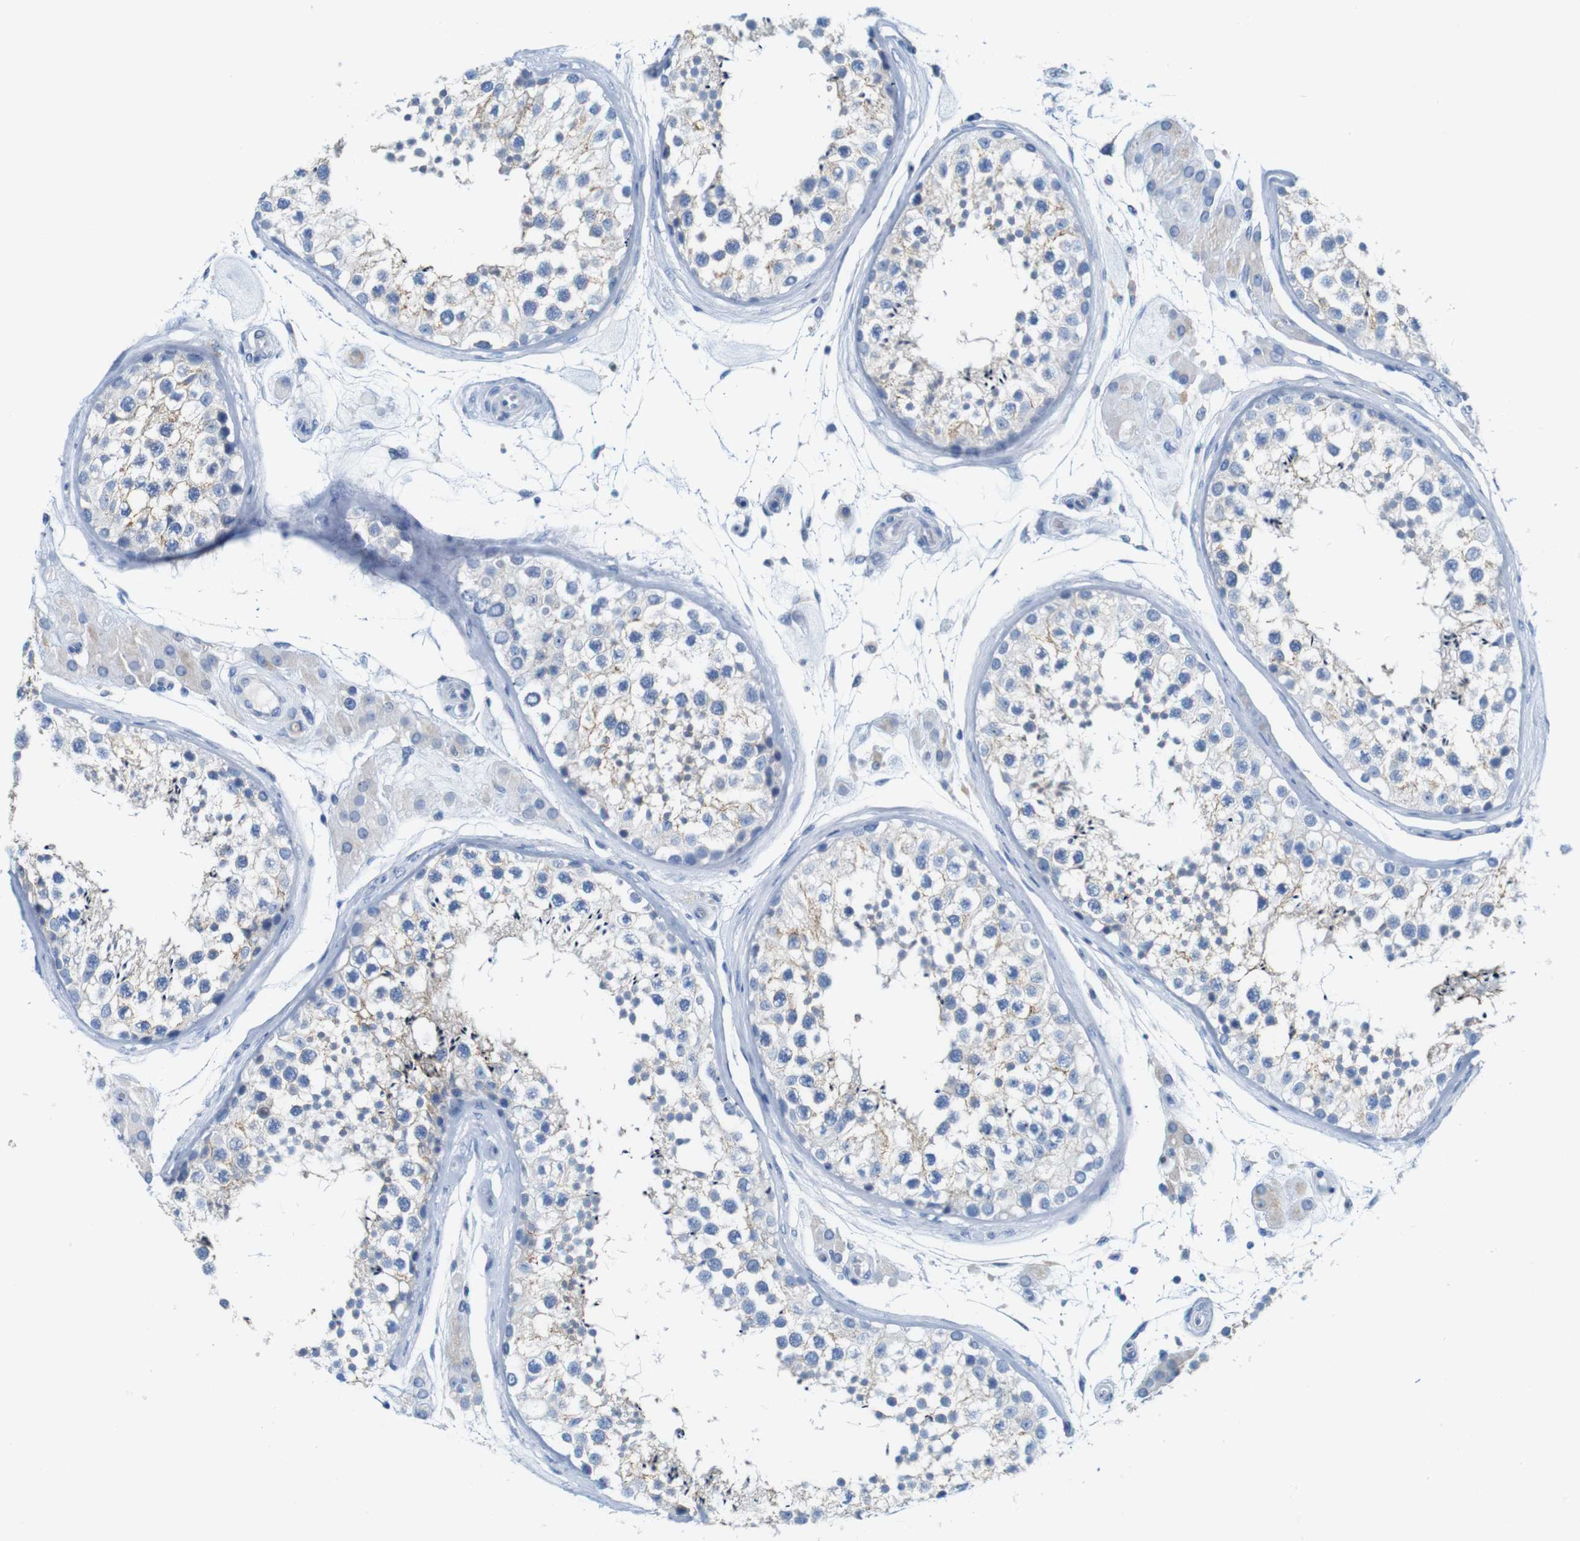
{"staining": {"intensity": "weak", "quantity": "<25%", "location": "cytoplasmic/membranous"}, "tissue": "testis", "cell_type": "Cells in seminiferous ducts", "image_type": "normal", "snomed": [{"axis": "morphology", "description": "Normal tissue, NOS"}, {"axis": "topography", "description": "Testis"}], "caption": "Cells in seminiferous ducts show no significant expression in normal testis. (DAB (3,3'-diaminobenzidine) immunohistochemistry (IHC) visualized using brightfield microscopy, high magnification).", "gene": "IGSF8", "patient": {"sex": "male", "age": 46}}